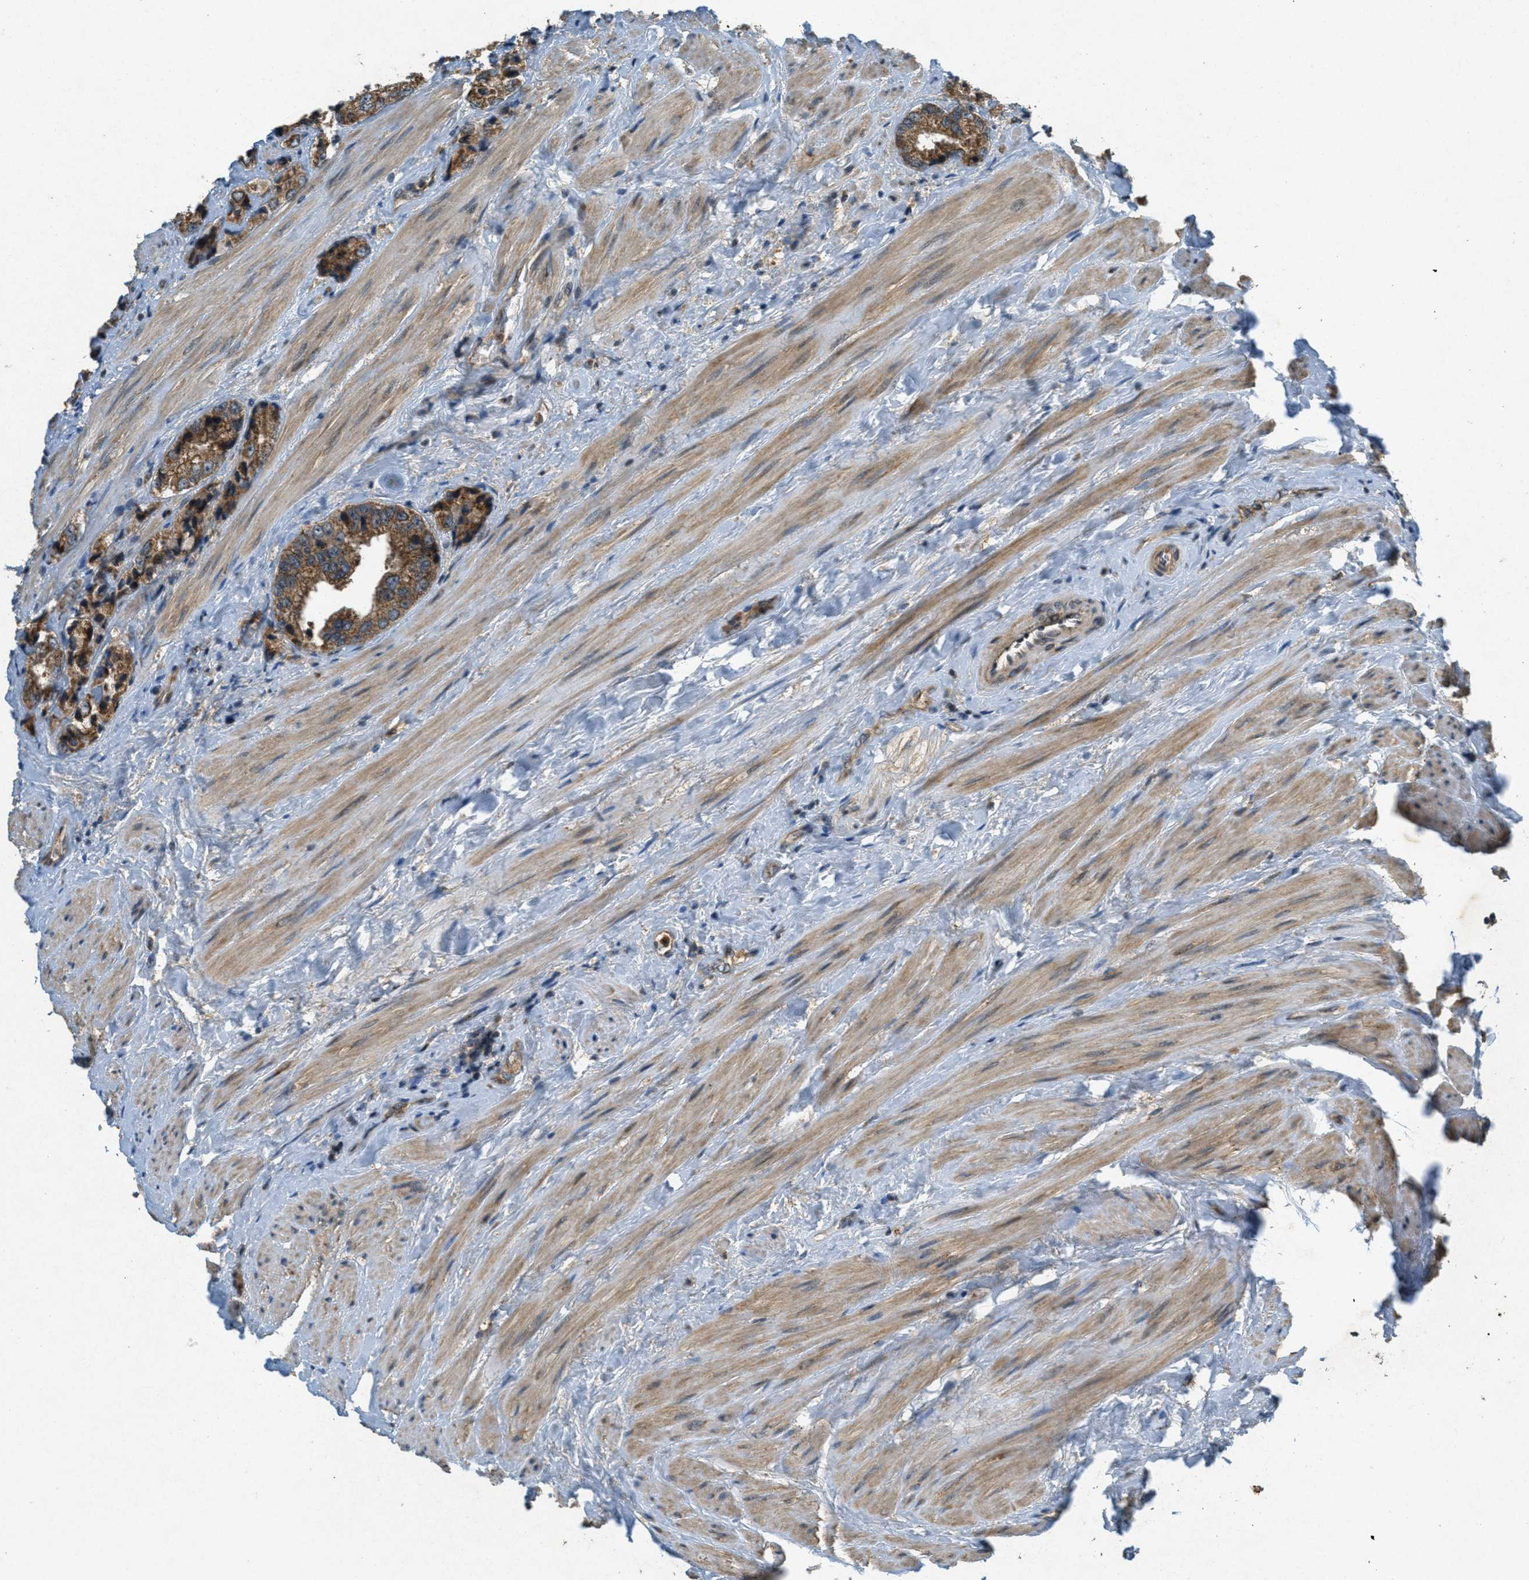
{"staining": {"intensity": "moderate", "quantity": ">75%", "location": "cytoplasmic/membranous"}, "tissue": "prostate cancer", "cell_type": "Tumor cells", "image_type": "cancer", "snomed": [{"axis": "morphology", "description": "Adenocarcinoma, High grade"}, {"axis": "topography", "description": "Prostate"}], "caption": "Tumor cells exhibit medium levels of moderate cytoplasmic/membranous positivity in about >75% of cells in high-grade adenocarcinoma (prostate).", "gene": "PPP1R15A", "patient": {"sex": "male", "age": 61}}